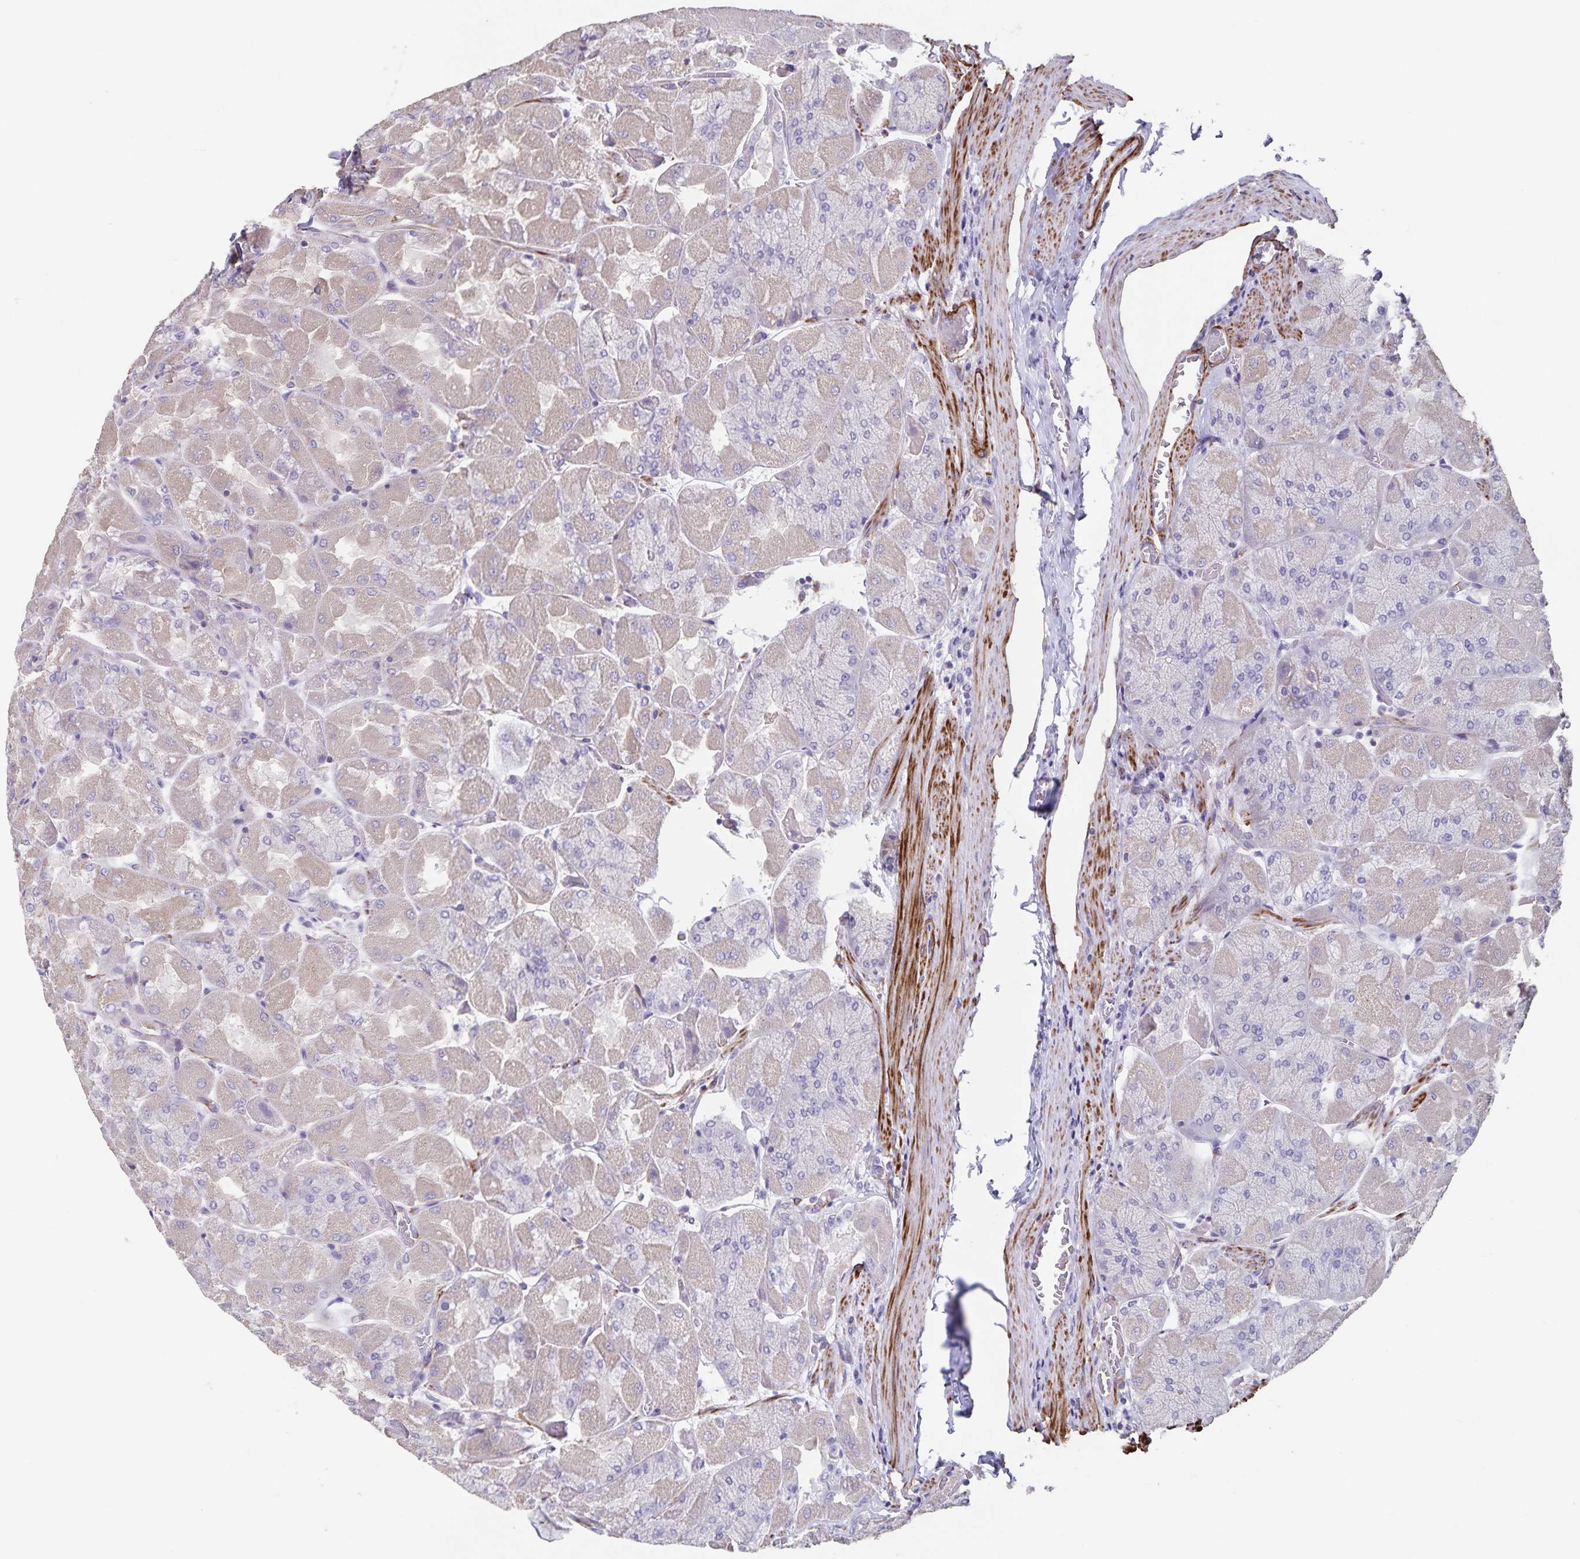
{"staining": {"intensity": "weak", "quantity": "25%-75%", "location": "cytoplasmic/membranous"}, "tissue": "stomach", "cell_type": "Glandular cells", "image_type": "normal", "snomed": [{"axis": "morphology", "description": "Normal tissue, NOS"}, {"axis": "topography", "description": "Stomach"}], "caption": "The histopathology image shows staining of unremarkable stomach, revealing weak cytoplasmic/membranous protein expression (brown color) within glandular cells.", "gene": "SYNM", "patient": {"sex": "female", "age": 61}}